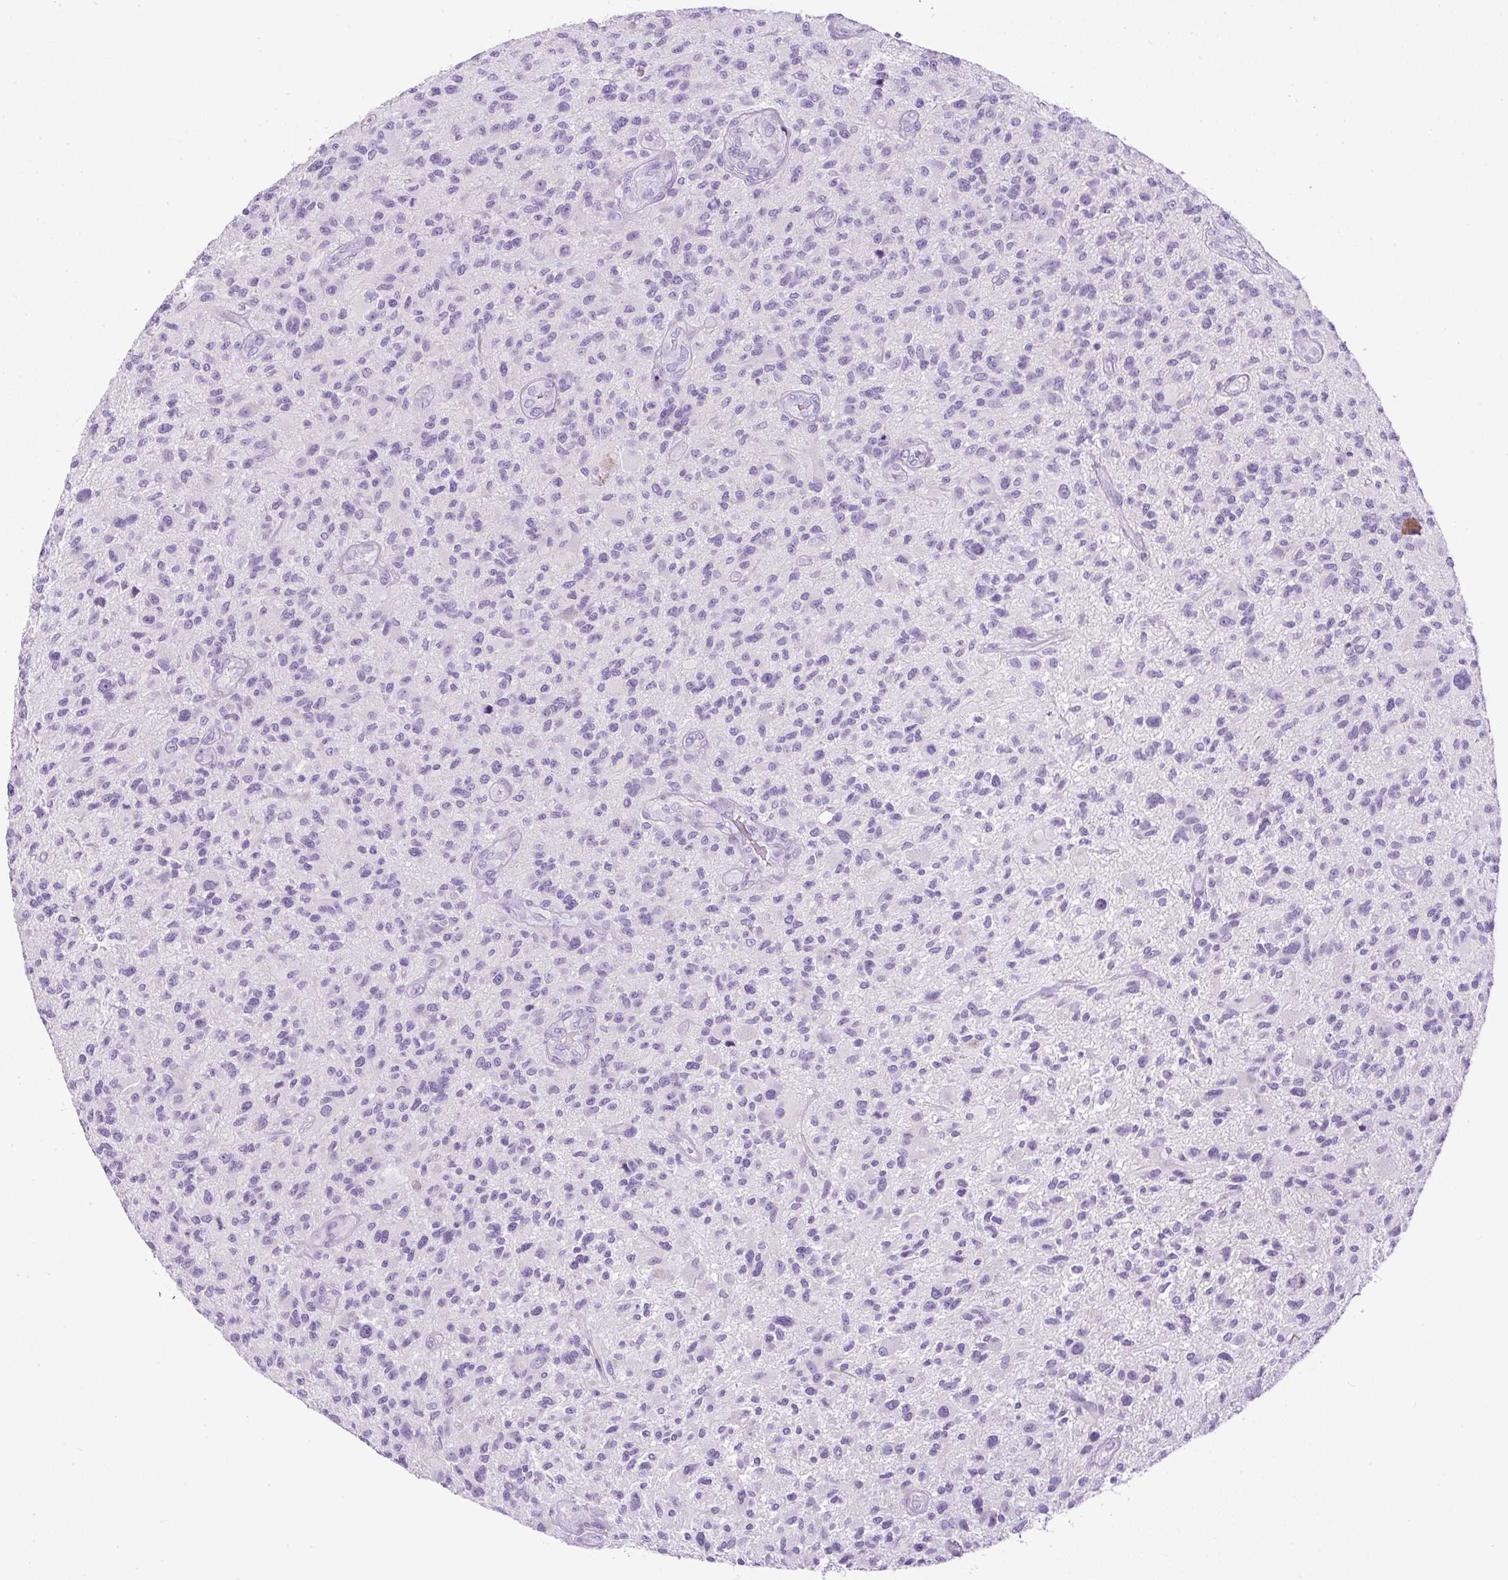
{"staining": {"intensity": "negative", "quantity": "none", "location": "none"}, "tissue": "glioma", "cell_type": "Tumor cells", "image_type": "cancer", "snomed": [{"axis": "morphology", "description": "Glioma, malignant, High grade"}, {"axis": "topography", "description": "Brain"}], "caption": "Glioma was stained to show a protein in brown. There is no significant positivity in tumor cells.", "gene": "PDIA2", "patient": {"sex": "male", "age": 47}}